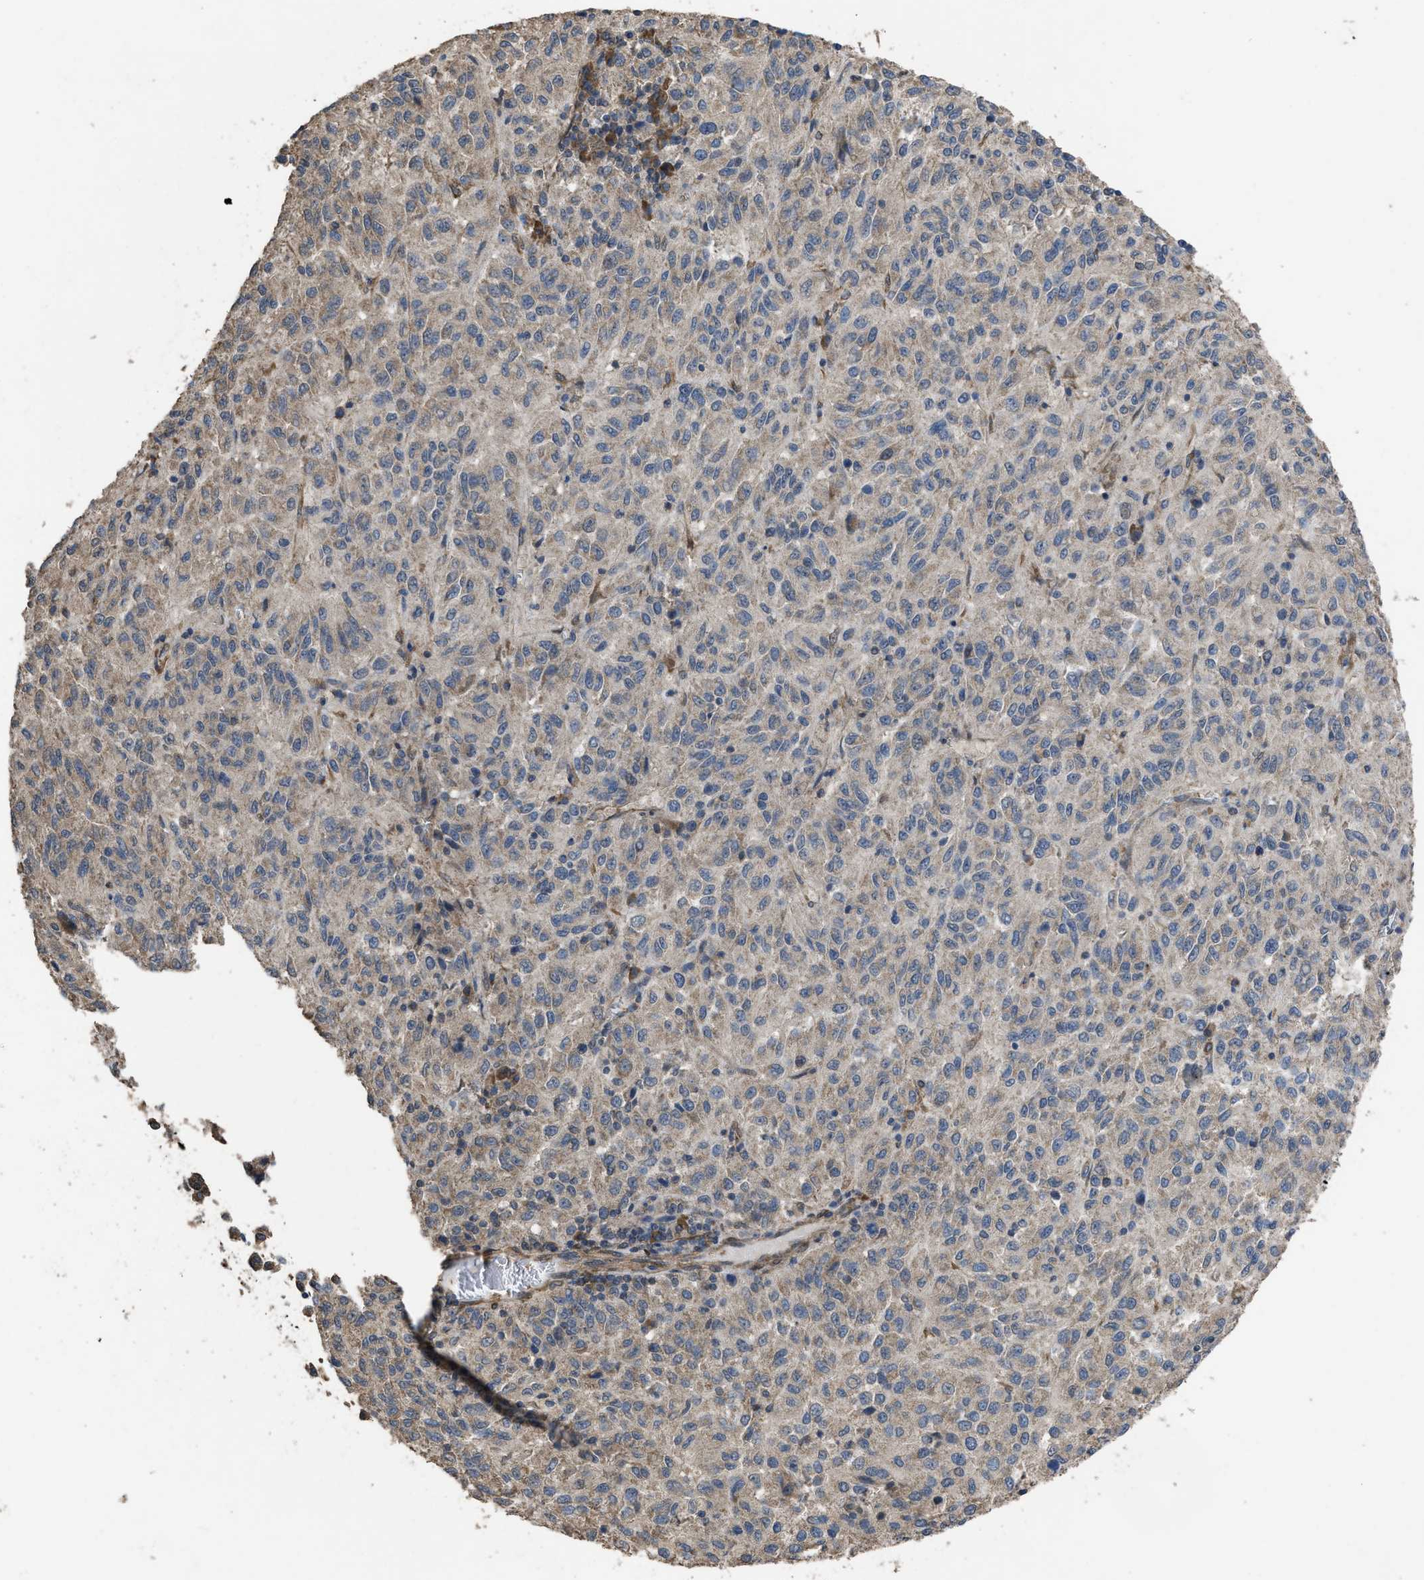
{"staining": {"intensity": "weak", "quantity": "<25%", "location": "cytoplasmic/membranous"}, "tissue": "melanoma", "cell_type": "Tumor cells", "image_type": "cancer", "snomed": [{"axis": "morphology", "description": "Malignant melanoma, Metastatic site"}, {"axis": "topography", "description": "Lung"}], "caption": "High power microscopy histopathology image of an IHC photomicrograph of malignant melanoma (metastatic site), revealing no significant staining in tumor cells.", "gene": "ARL6", "patient": {"sex": "male", "age": 64}}